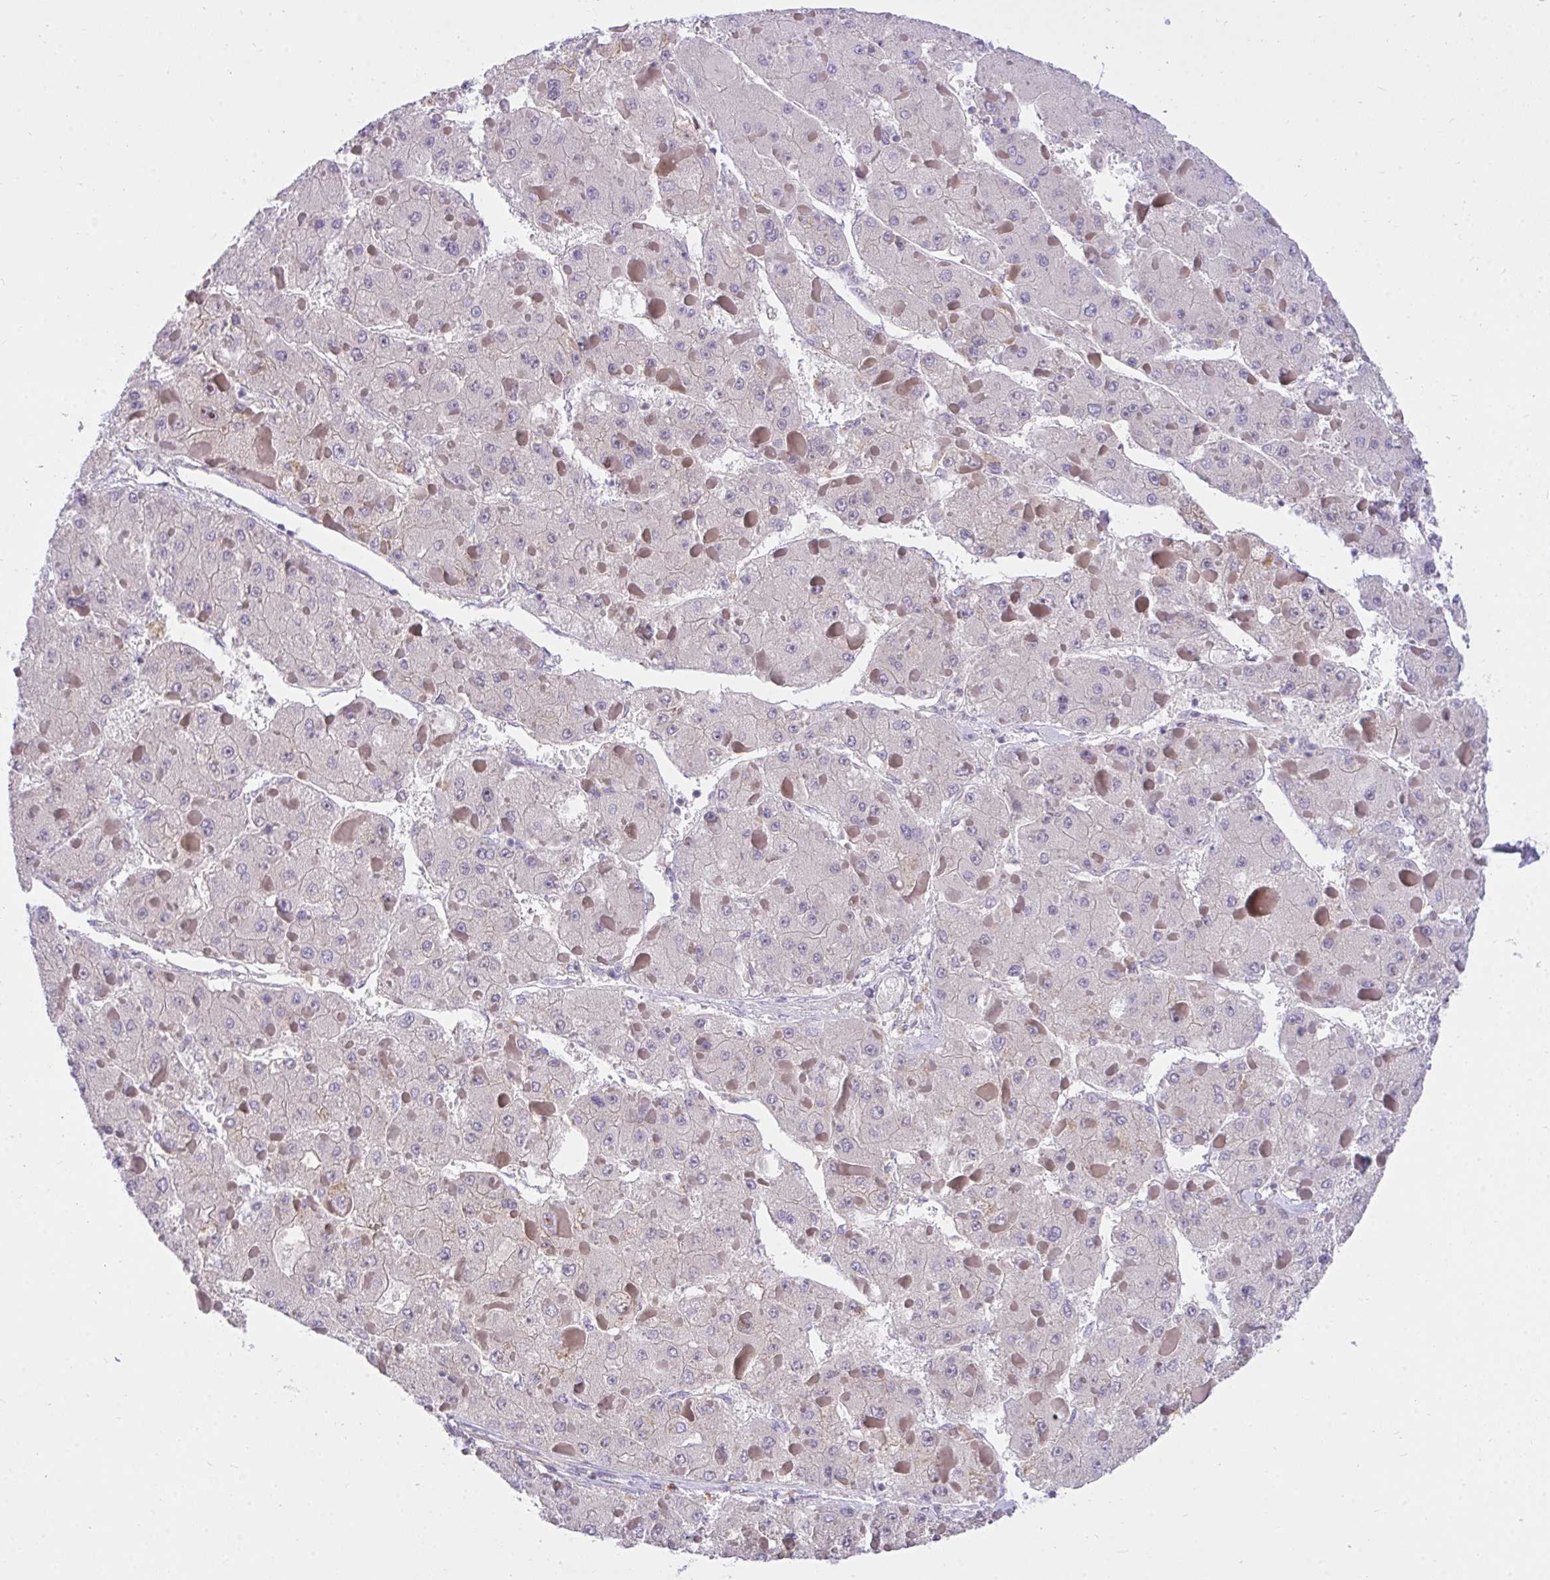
{"staining": {"intensity": "negative", "quantity": "none", "location": "none"}, "tissue": "liver cancer", "cell_type": "Tumor cells", "image_type": "cancer", "snomed": [{"axis": "morphology", "description": "Carcinoma, Hepatocellular, NOS"}, {"axis": "topography", "description": "Liver"}], "caption": "A micrograph of liver cancer (hepatocellular carcinoma) stained for a protein reveals no brown staining in tumor cells. (Stains: DAB immunohistochemistry (IHC) with hematoxylin counter stain, Microscopy: brightfield microscopy at high magnification).", "gene": "TLN2", "patient": {"sex": "female", "age": 73}}